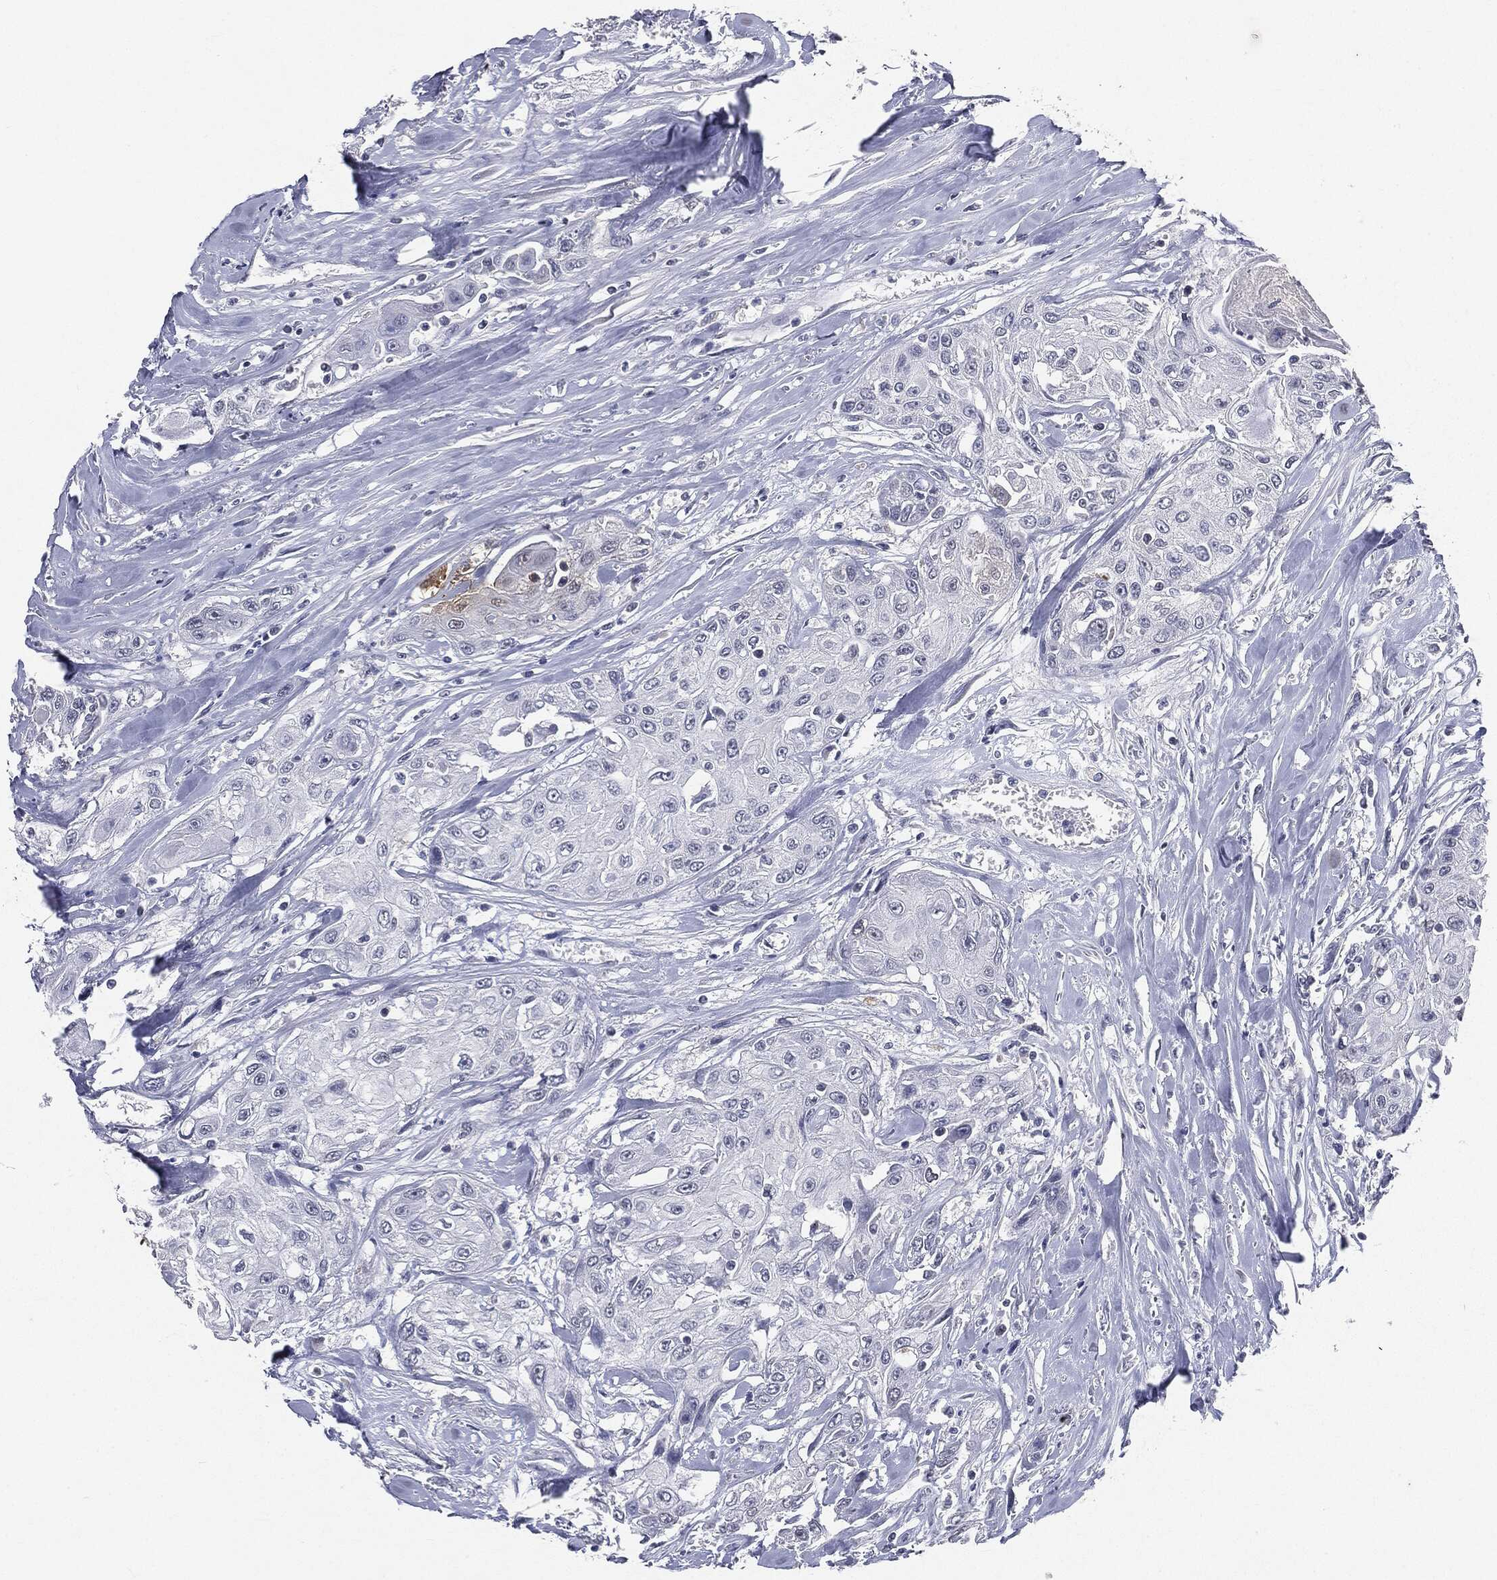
{"staining": {"intensity": "negative", "quantity": "none", "location": "none"}, "tissue": "head and neck cancer", "cell_type": "Tumor cells", "image_type": "cancer", "snomed": [{"axis": "morphology", "description": "Normal tissue, NOS"}, {"axis": "morphology", "description": "Squamous cell carcinoma, NOS"}, {"axis": "topography", "description": "Oral tissue"}, {"axis": "topography", "description": "Peripheral nerve tissue"}, {"axis": "topography", "description": "Head-Neck"}], "caption": "Image shows no significant protein expression in tumor cells of head and neck cancer.", "gene": "SLC2A2", "patient": {"sex": "female", "age": 59}}